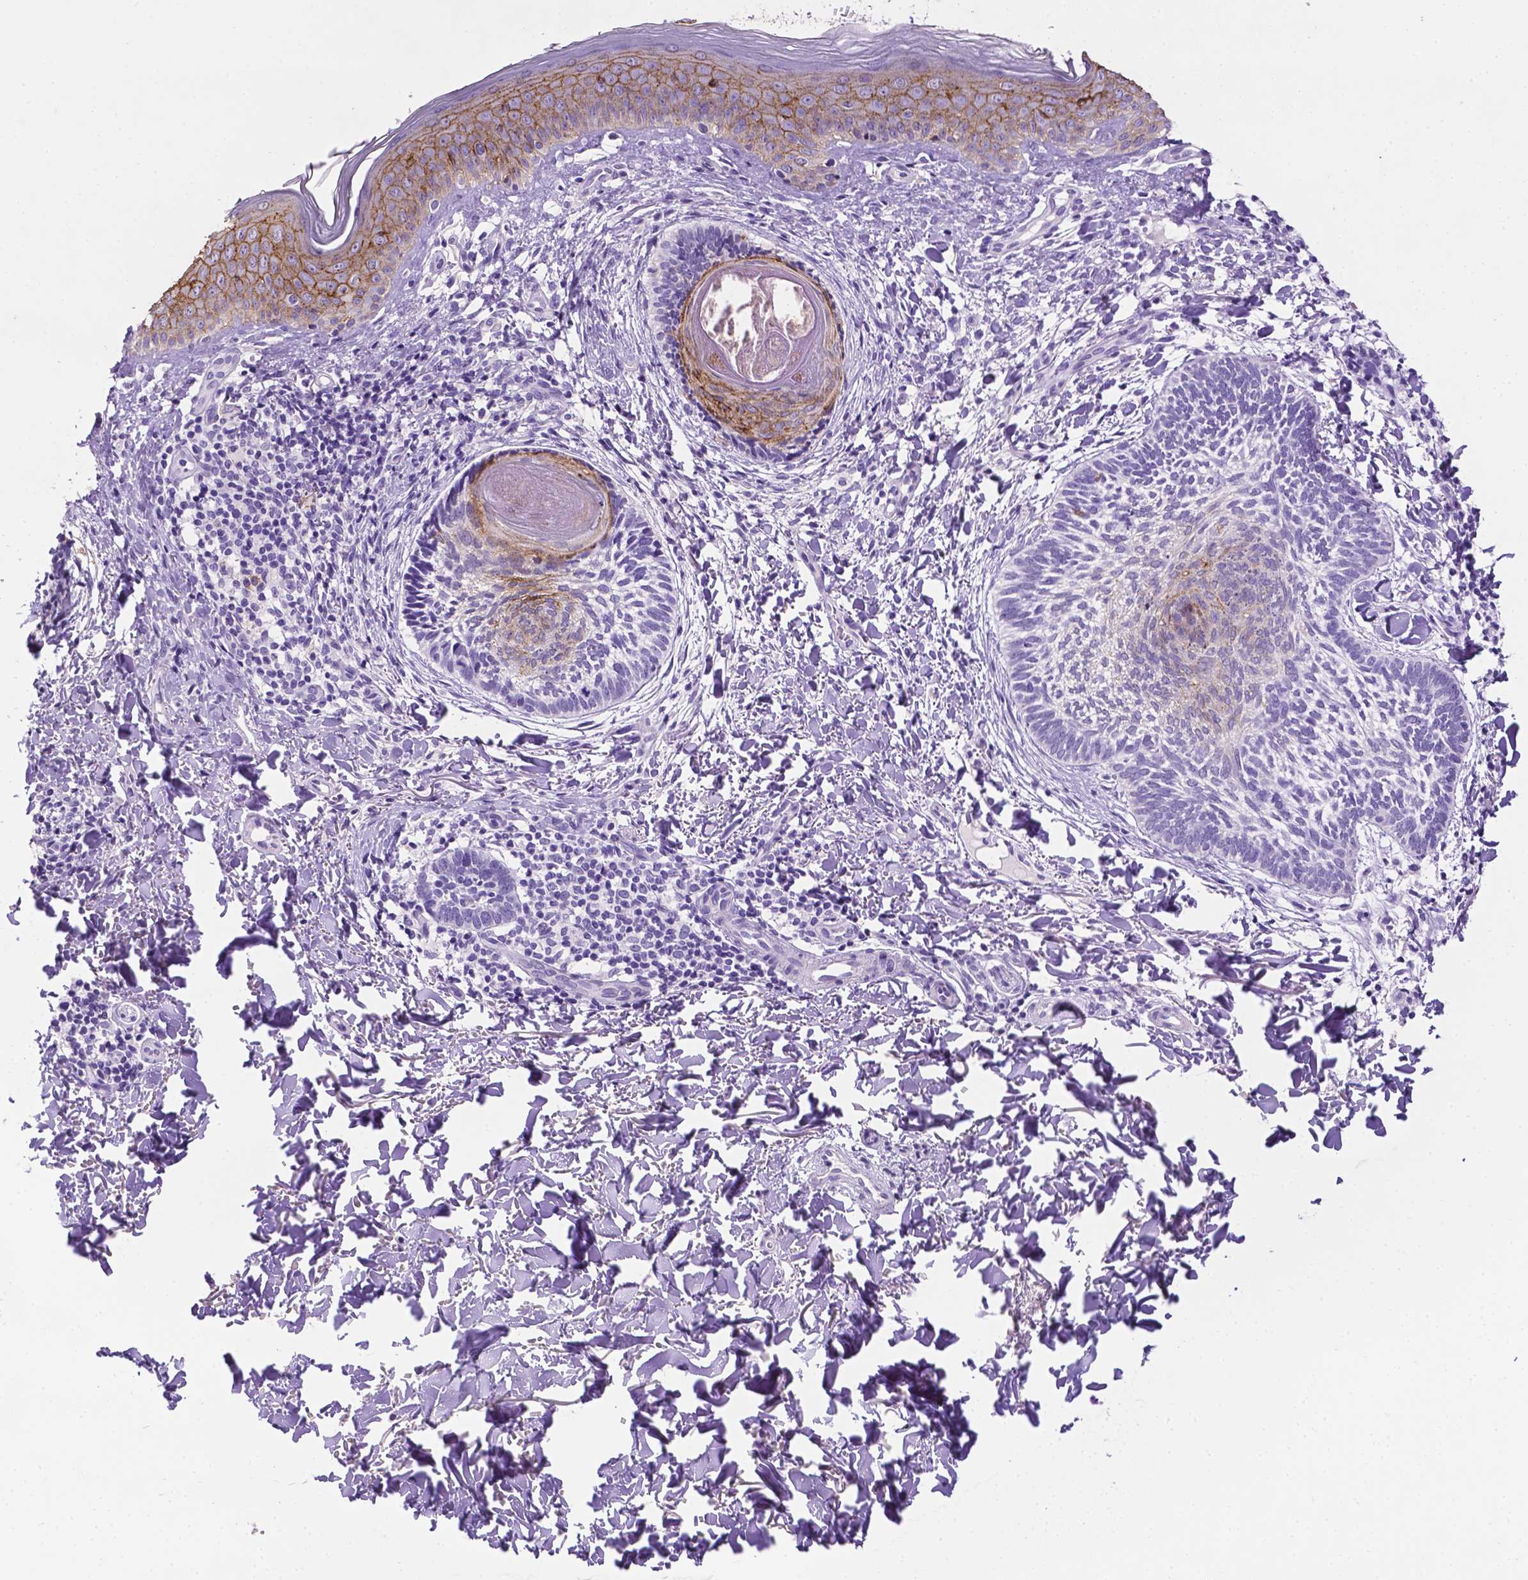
{"staining": {"intensity": "moderate", "quantity": "<25%", "location": "cytoplasmic/membranous"}, "tissue": "skin cancer", "cell_type": "Tumor cells", "image_type": "cancer", "snomed": [{"axis": "morphology", "description": "Normal tissue, NOS"}, {"axis": "morphology", "description": "Basal cell carcinoma"}, {"axis": "topography", "description": "Skin"}], "caption": "A low amount of moderate cytoplasmic/membranous positivity is appreciated in approximately <25% of tumor cells in skin cancer (basal cell carcinoma) tissue.", "gene": "TACSTD2", "patient": {"sex": "male", "age": 46}}